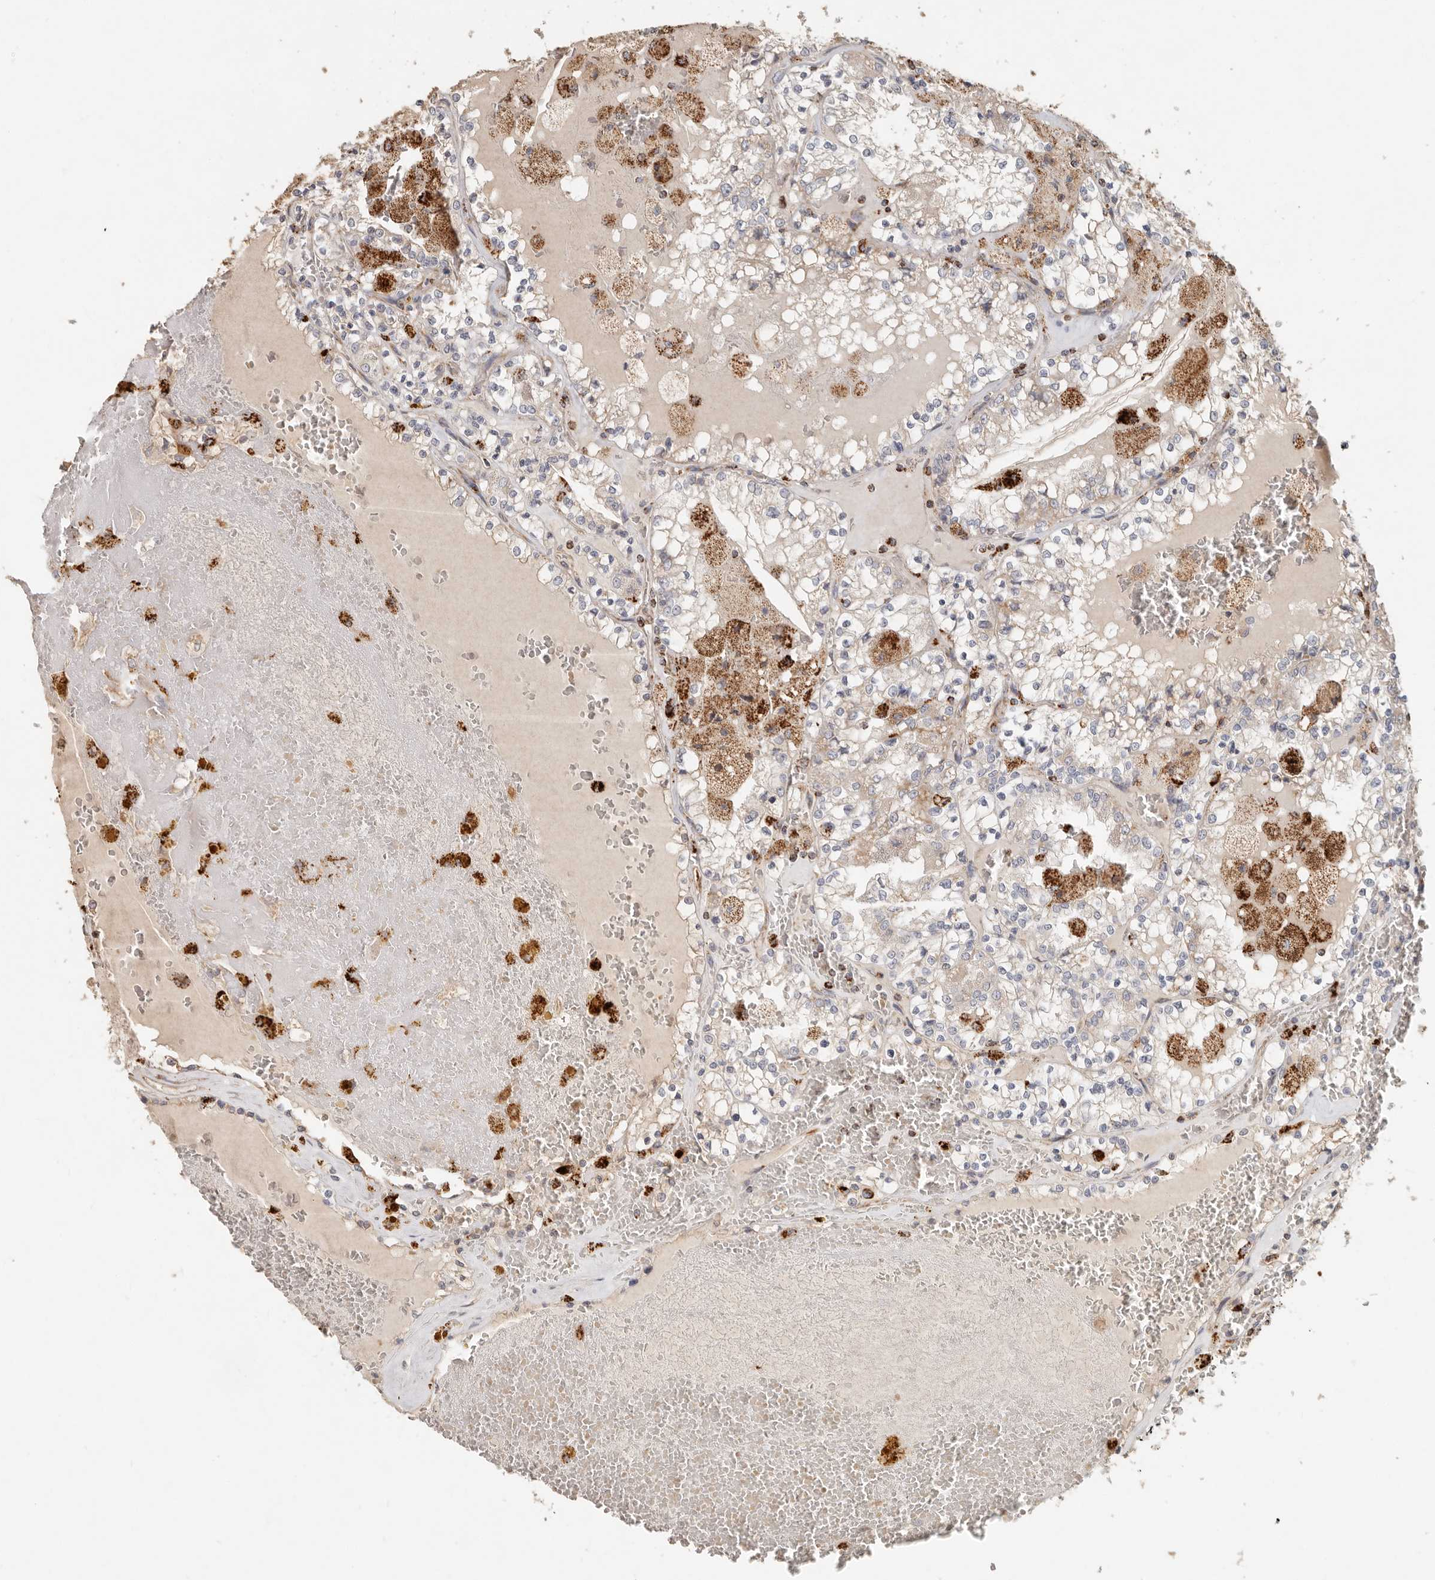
{"staining": {"intensity": "strong", "quantity": "<25%", "location": "cytoplasmic/membranous"}, "tissue": "renal cancer", "cell_type": "Tumor cells", "image_type": "cancer", "snomed": [{"axis": "morphology", "description": "Adenocarcinoma, NOS"}, {"axis": "topography", "description": "Kidney"}], "caption": "Protein expression analysis of adenocarcinoma (renal) exhibits strong cytoplasmic/membranous positivity in about <25% of tumor cells. (DAB (3,3'-diaminobenzidine) = brown stain, brightfield microscopy at high magnification).", "gene": "ARHGEF10L", "patient": {"sex": "female", "age": 56}}